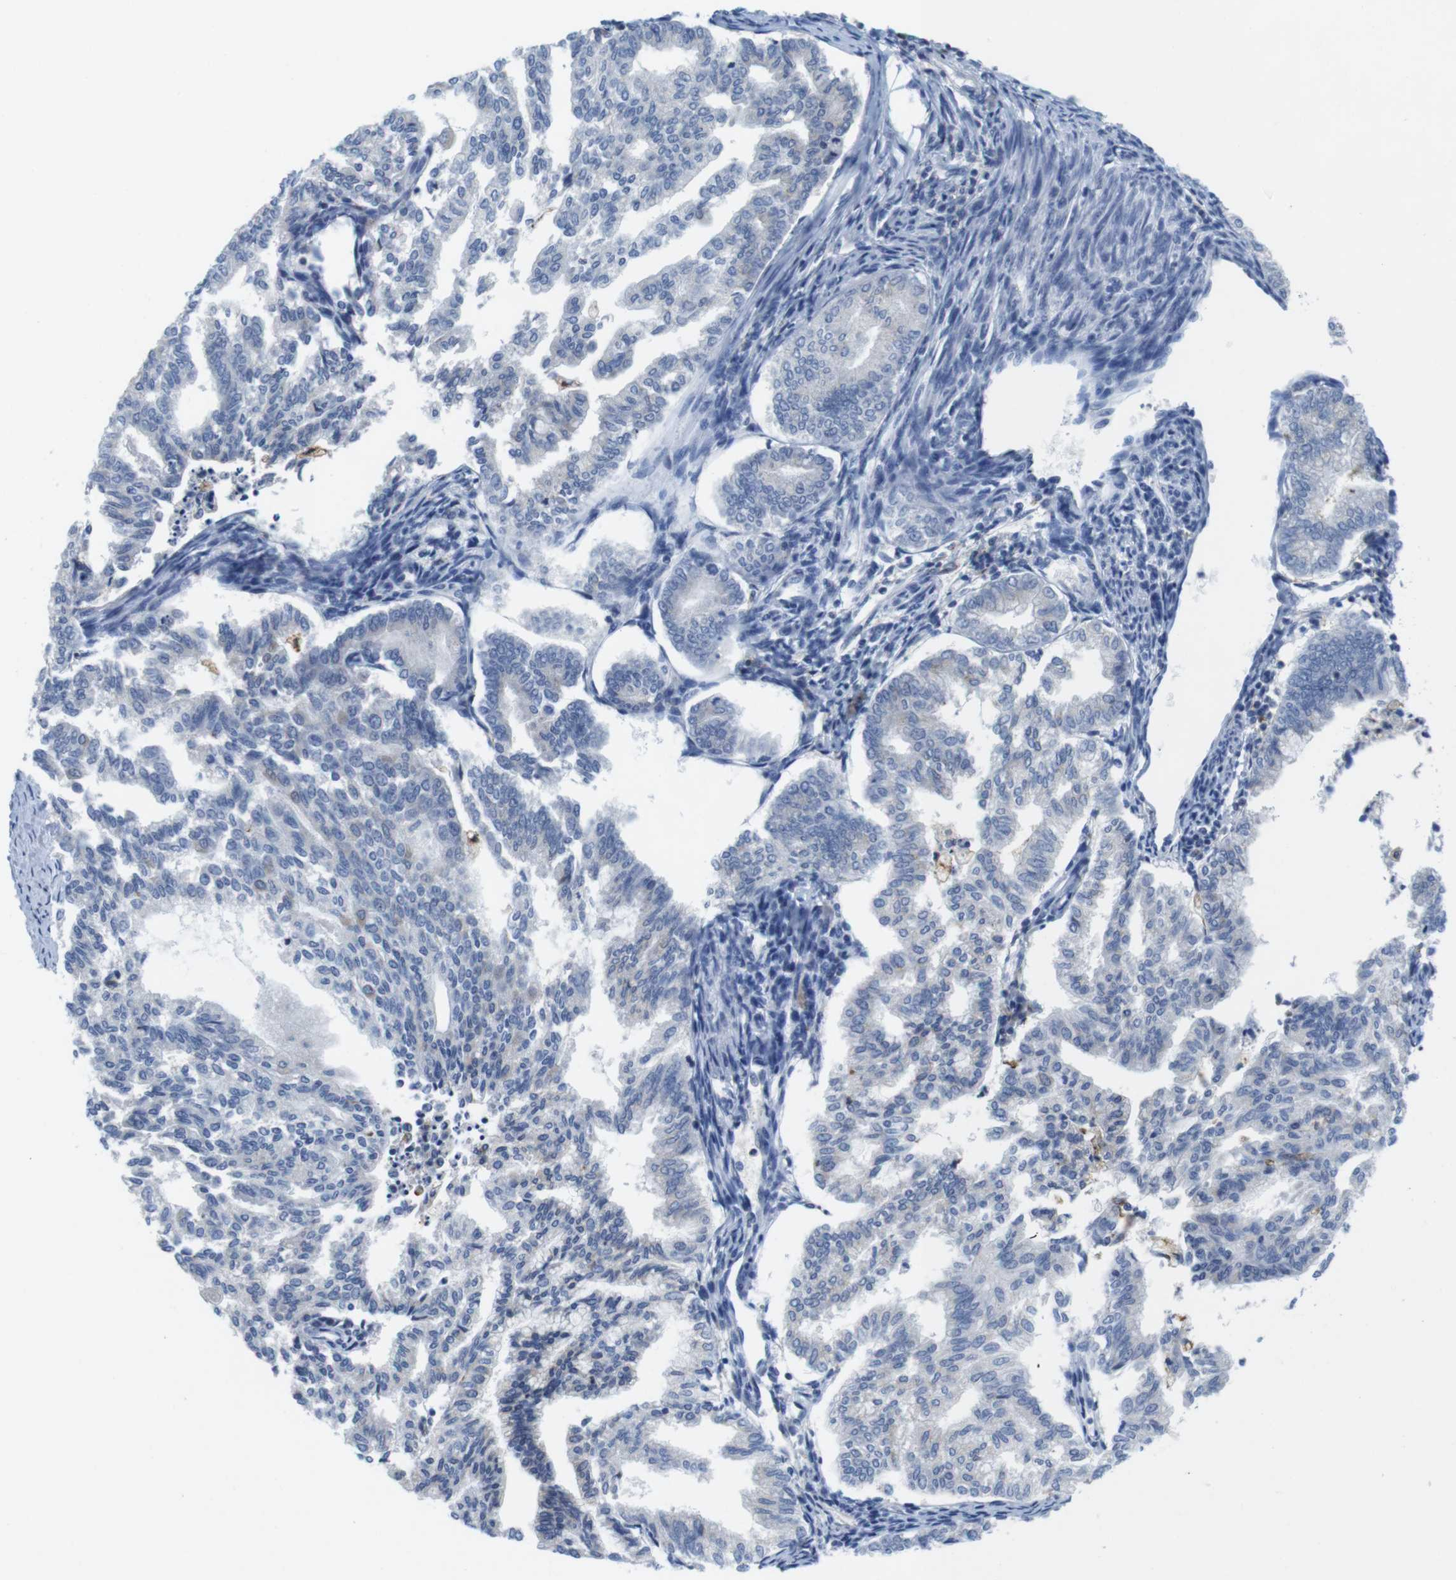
{"staining": {"intensity": "negative", "quantity": "none", "location": "none"}, "tissue": "endometrial cancer", "cell_type": "Tumor cells", "image_type": "cancer", "snomed": [{"axis": "morphology", "description": "Adenocarcinoma, NOS"}, {"axis": "topography", "description": "Endometrium"}], "caption": "A micrograph of endometrial cancer stained for a protein exhibits no brown staining in tumor cells.", "gene": "CNGA2", "patient": {"sex": "female", "age": 79}}